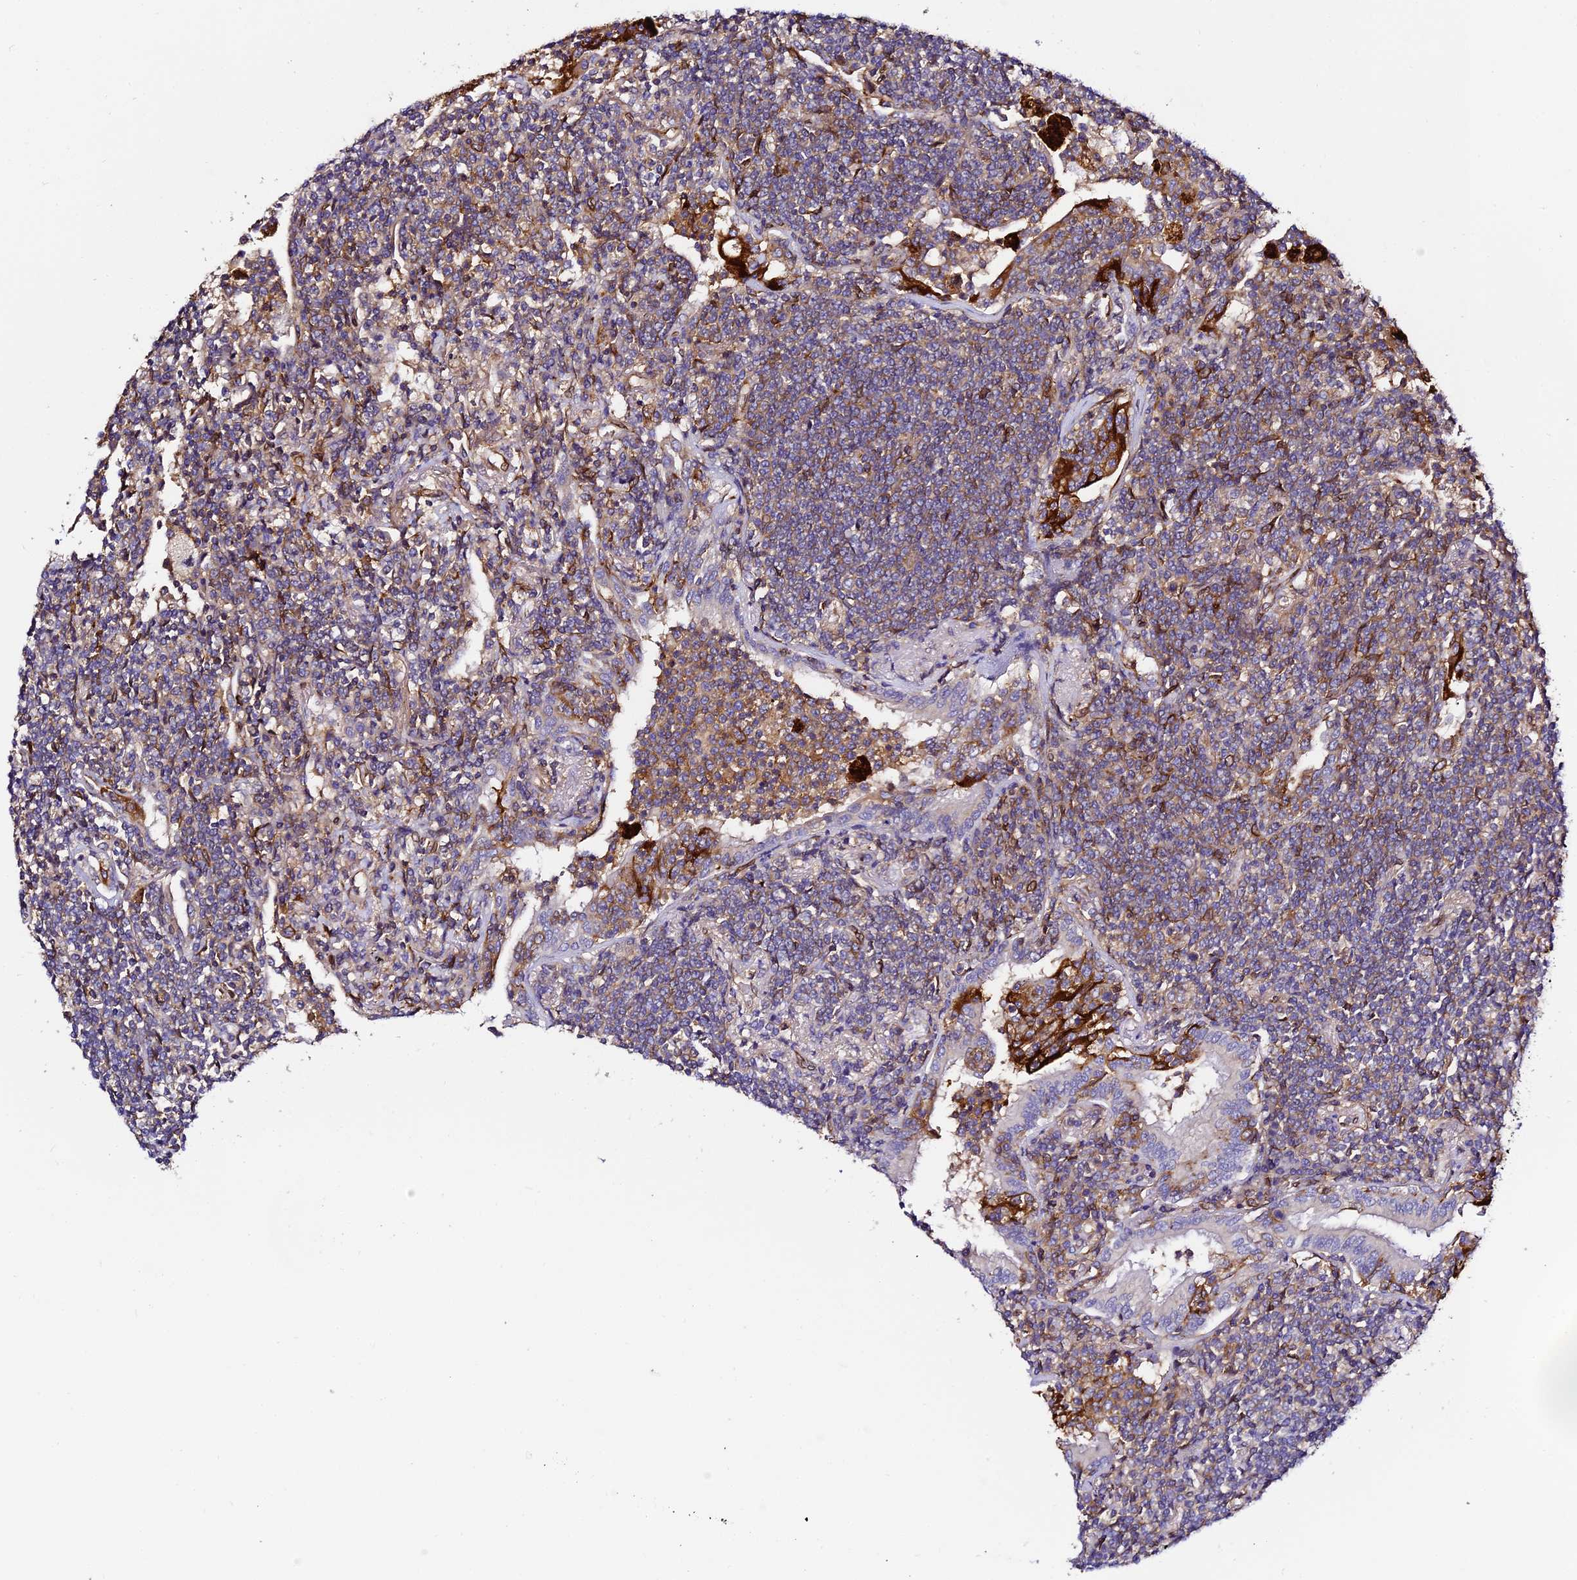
{"staining": {"intensity": "moderate", "quantity": "<25%", "location": "cytoplasmic/membranous"}, "tissue": "lymphoma", "cell_type": "Tumor cells", "image_type": "cancer", "snomed": [{"axis": "morphology", "description": "Malignant lymphoma, non-Hodgkin's type, Low grade"}, {"axis": "topography", "description": "Lung"}], "caption": "There is low levels of moderate cytoplasmic/membranous positivity in tumor cells of low-grade malignant lymphoma, non-Hodgkin's type, as demonstrated by immunohistochemical staining (brown color).", "gene": "TRPV2", "patient": {"sex": "female", "age": 71}}